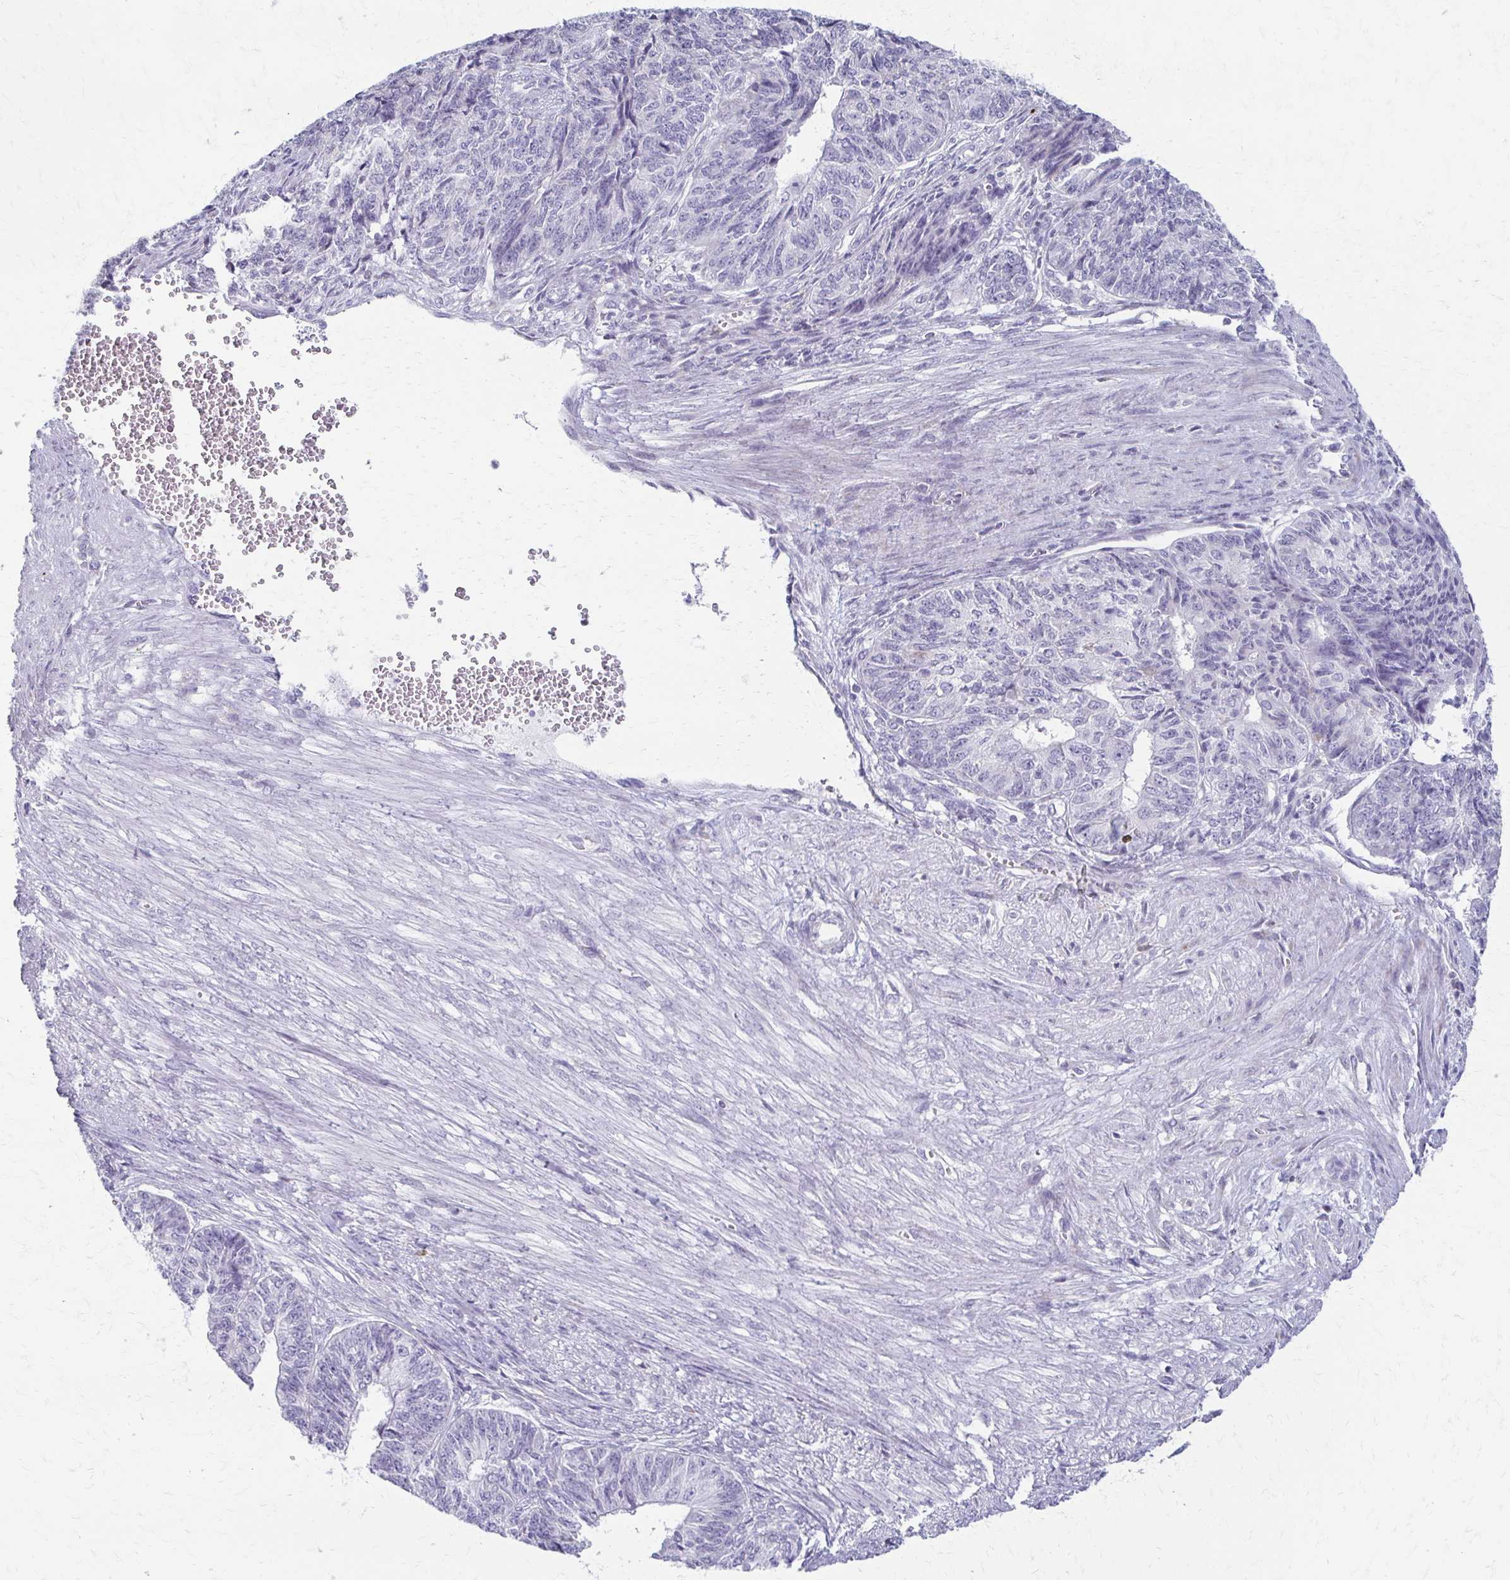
{"staining": {"intensity": "negative", "quantity": "none", "location": "none"}, "tissue": "endometrial cancer", "cell_type": "Tumor cells", "image_type": "cancer", "snomed": [{"axis": "morphology", "description": "Adenocarcinoma, NOS"}, {"axis": "topography", "description": "Endometrium"}], "caption": "IHC image of neoplastic tissue: endometrial cancer stained with DAB (3,3'-diaminobenzidine) demonstrates no significant protein staining in tumor cells.", "gene": "FCGR2B", "patient": {"sex": "female", "age": 32}}